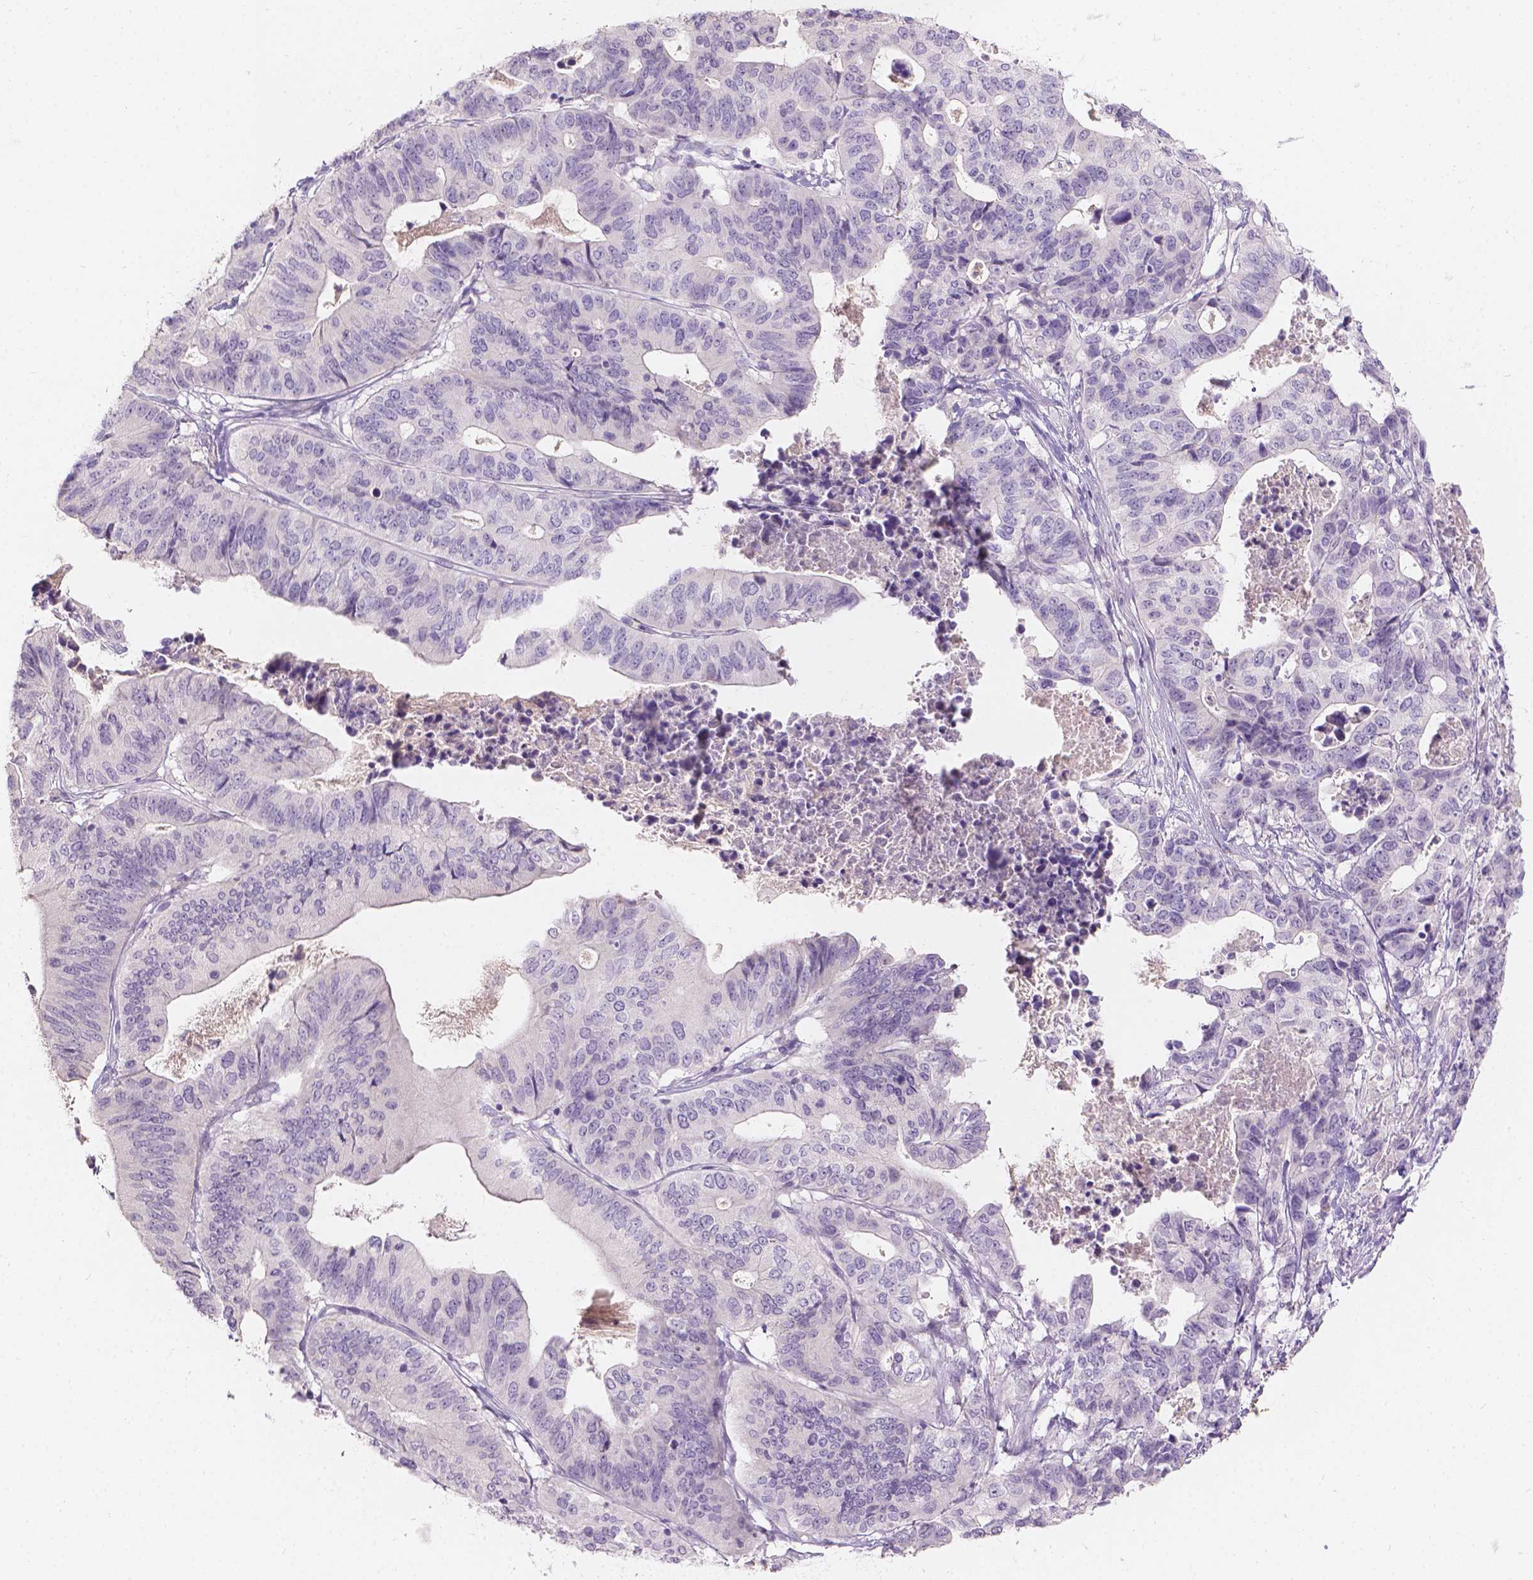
{"staining": {"intensity": "negative", "quantity": "none", "location": "none"}, "tissue": "stomach cancer", "cell_type": "Tumor cells", "image_type": "cancer", "snomed": [{"axis": "morphology", "description": "Adenocarcinoma, NOS"}, {"axis": "topography", "description": "Stomach, upper"}], "caption": "Human stomach adenocarcinoma stained for a protein using immunohistochemistry shows no positivity in tumor cells.", "gene": "DCAF4L1", "patient": {"sex": "female", "age": 67}}